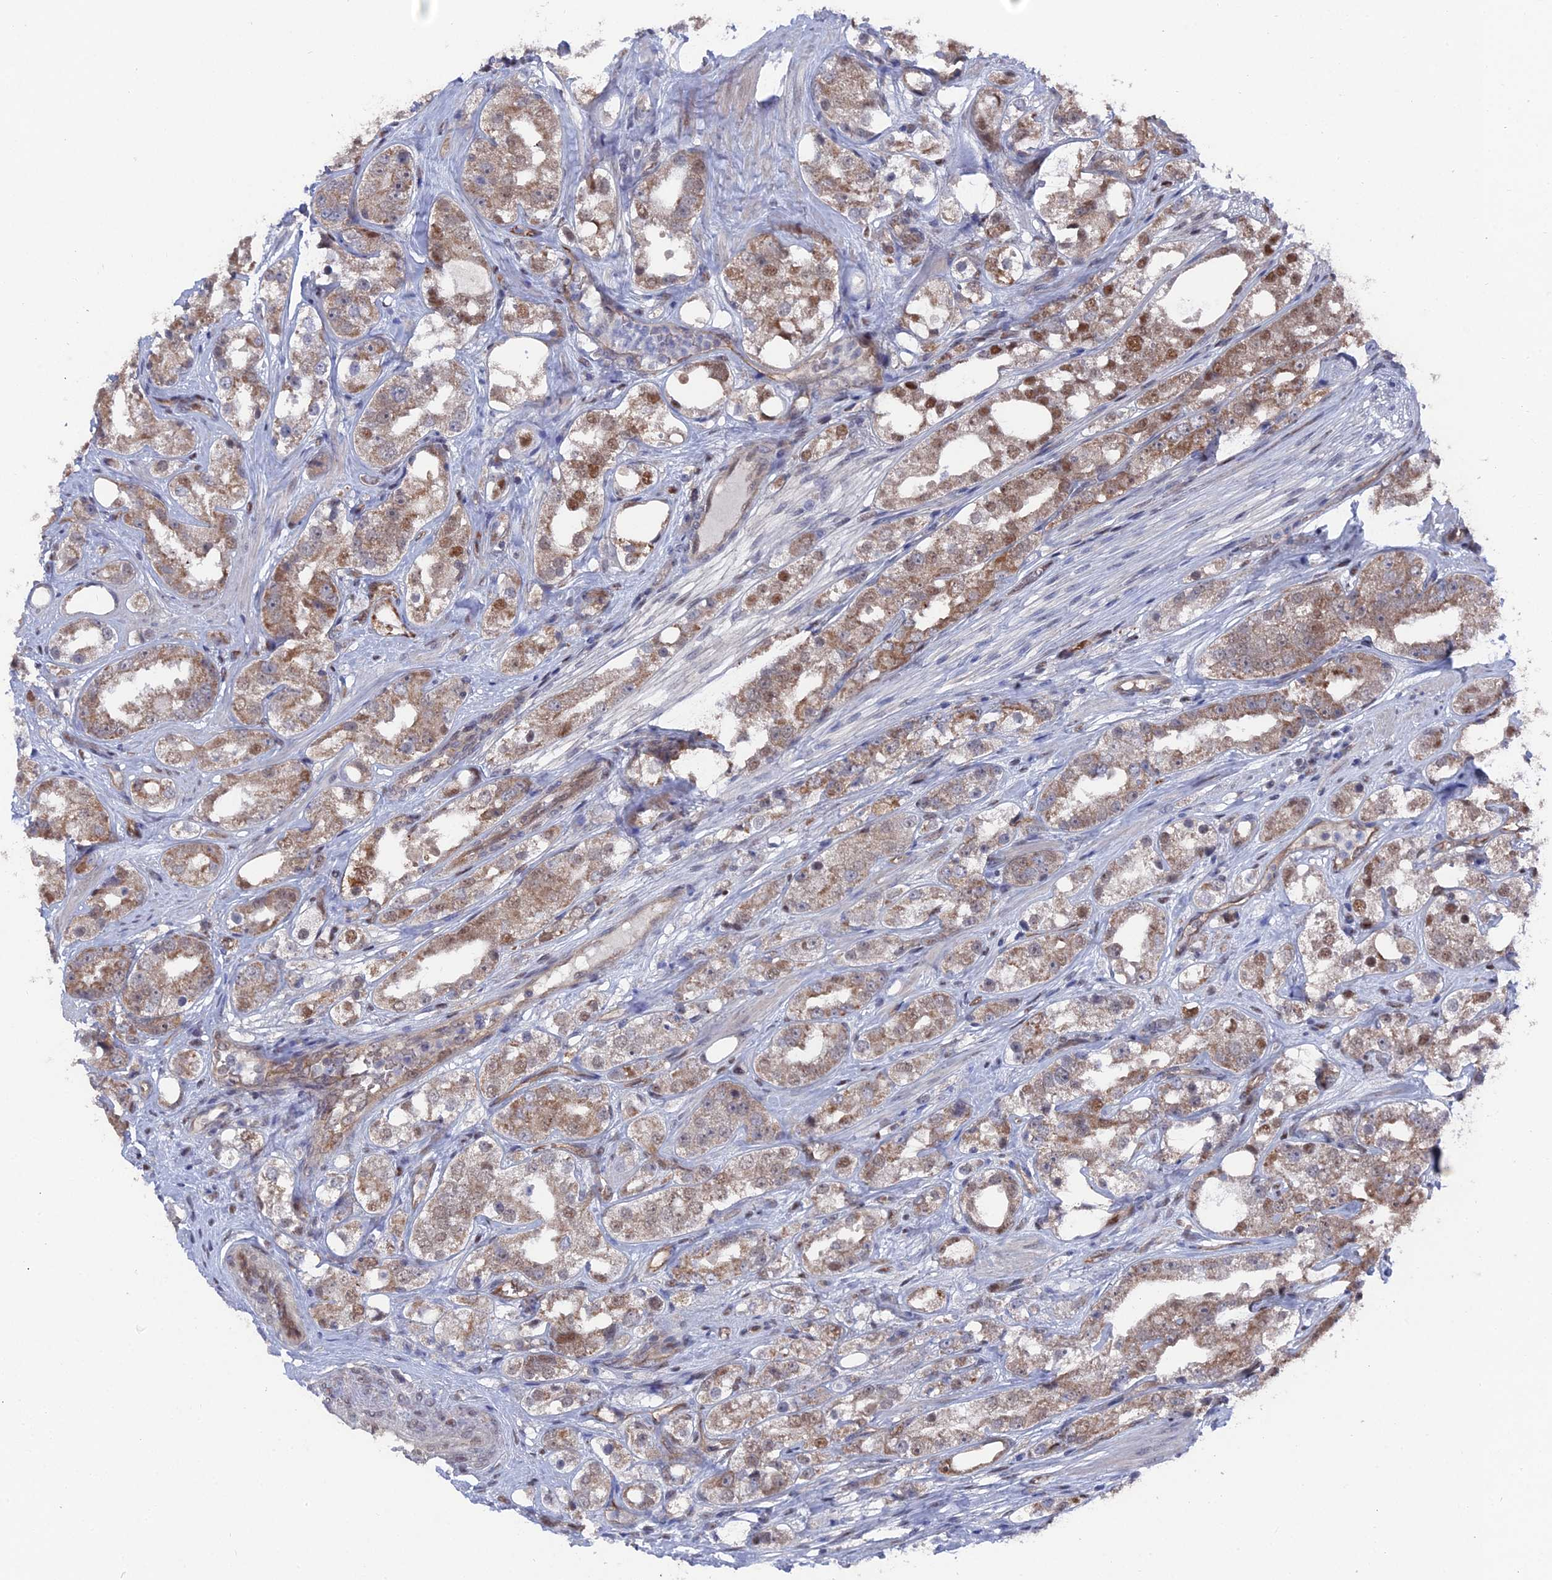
{"staining": {"intensity": "moderate", "quantity": ">75%", "location": "cytoplasmic/membranous,nuclear"}, "tissue": "prostate cancer", "cell_type": "Tumor cells", "image_type": "cancer", "snomed": [{"axis": "morphology", "description": "Adenocarcinoma, NOS"}, {"axis": "topography", "description": "Prostate"}], "caption": "Protein staining of adenocarcinoma (prostate) tissue shows moderate cytoplasmic/membranous and nuclear positivity in about >75% of tumor cells.", "gene": "UNC5D", "patient": {"sex": "male", "age": 79}}